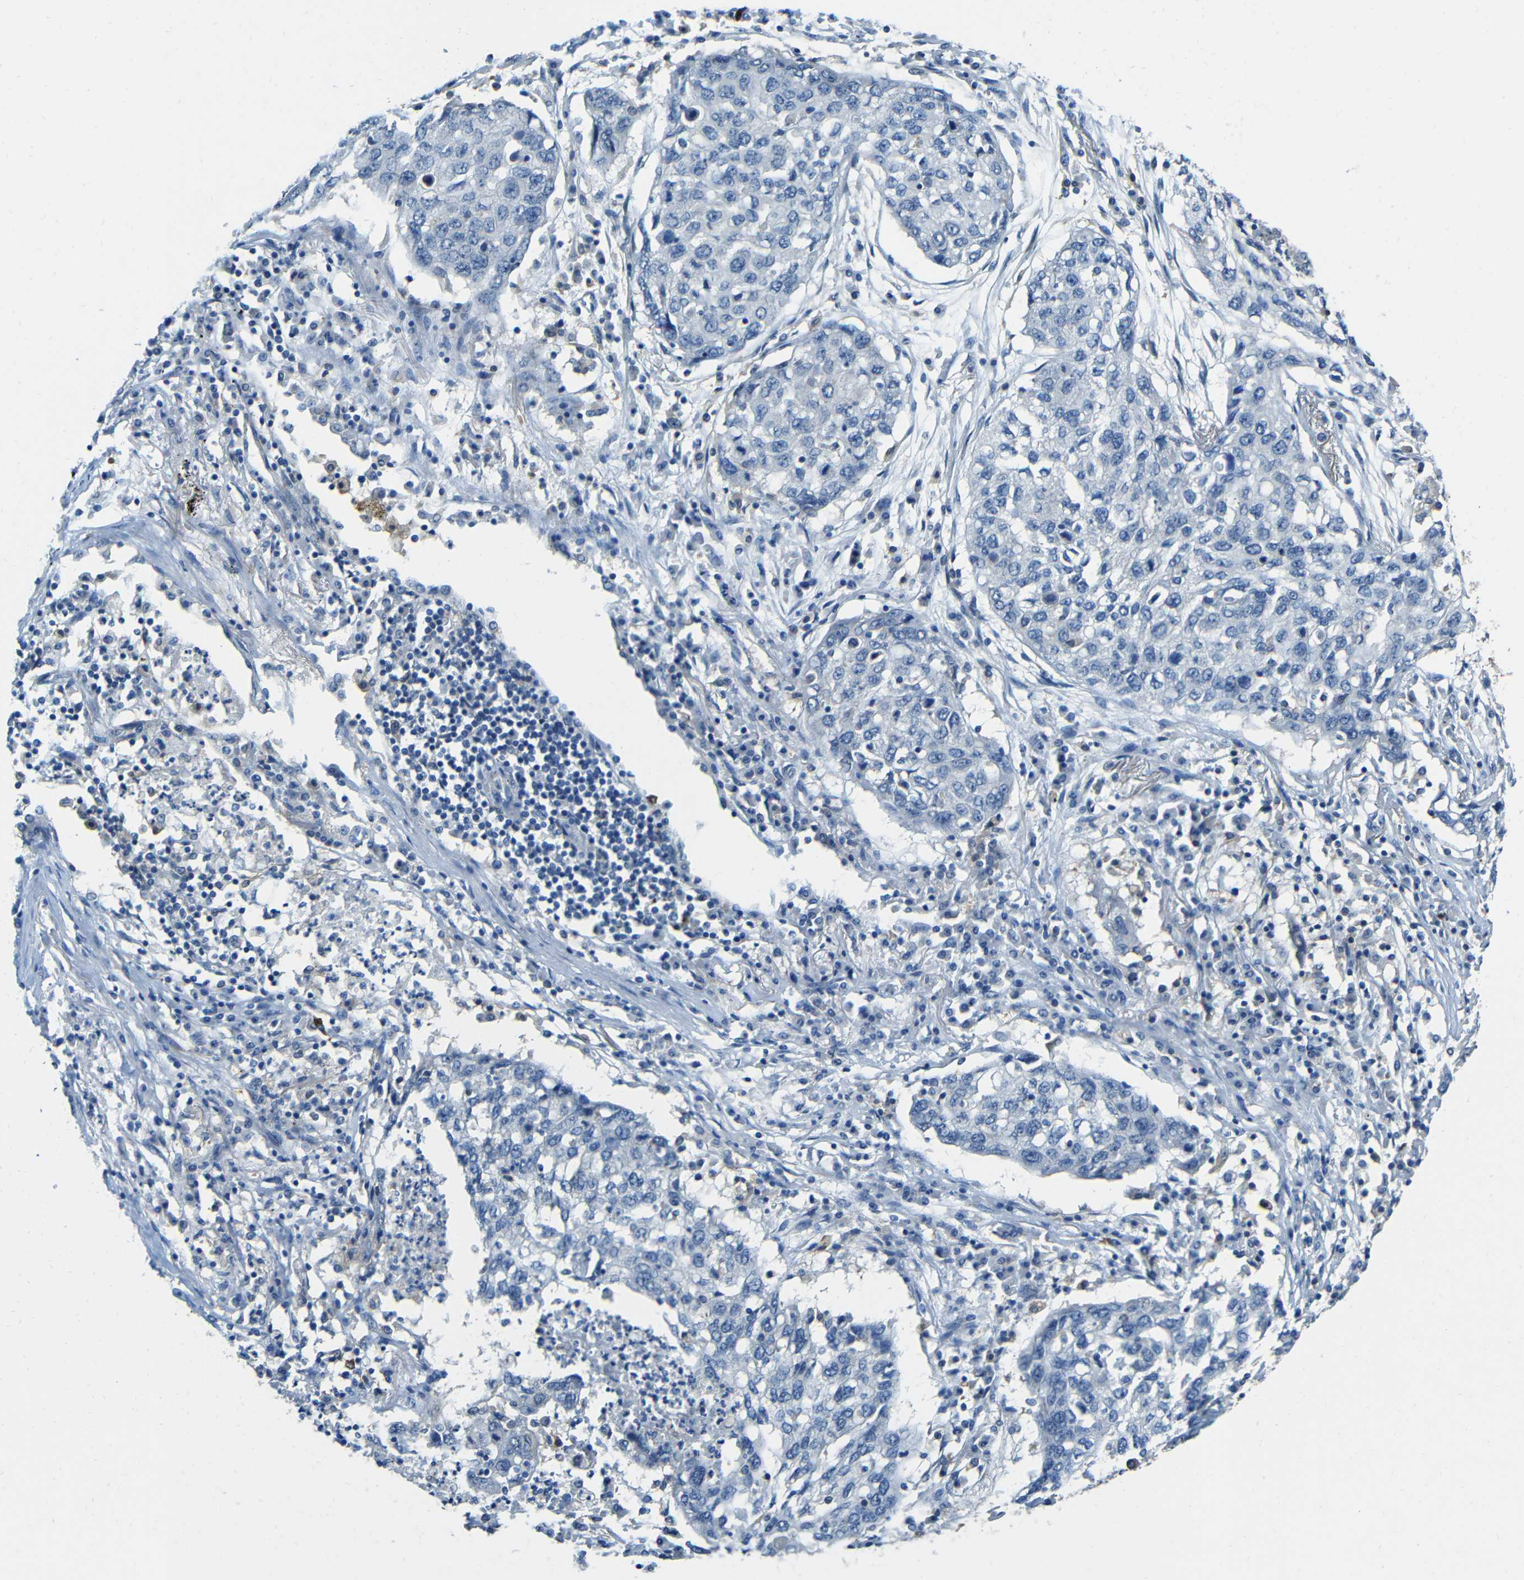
{"staining": {"intensity": "negative", "quantity": "none", "location": "none"}, "tissue": "lung cancer", "cell_type": "Tumor cells", "image_type": "cancer", "snomed": [{"axis": "morphology", "description": "Squamous cell carcinoma, NOS"}, {"axis": "topography", "description": "Lung"}], "caption": "Immunohistochemistry (IHC) of squamous cell carcinoma (lung) reveals no expression in tumor cells. (Stains: DAB (3,3'-diaminobenzidine) immunohistochemistry with hematoxylin counter stain, Microscopy: brightfield microscopy at high magnification).", "gene": "CYP26B1", "patient": {"sex": "female", "age": 63}}